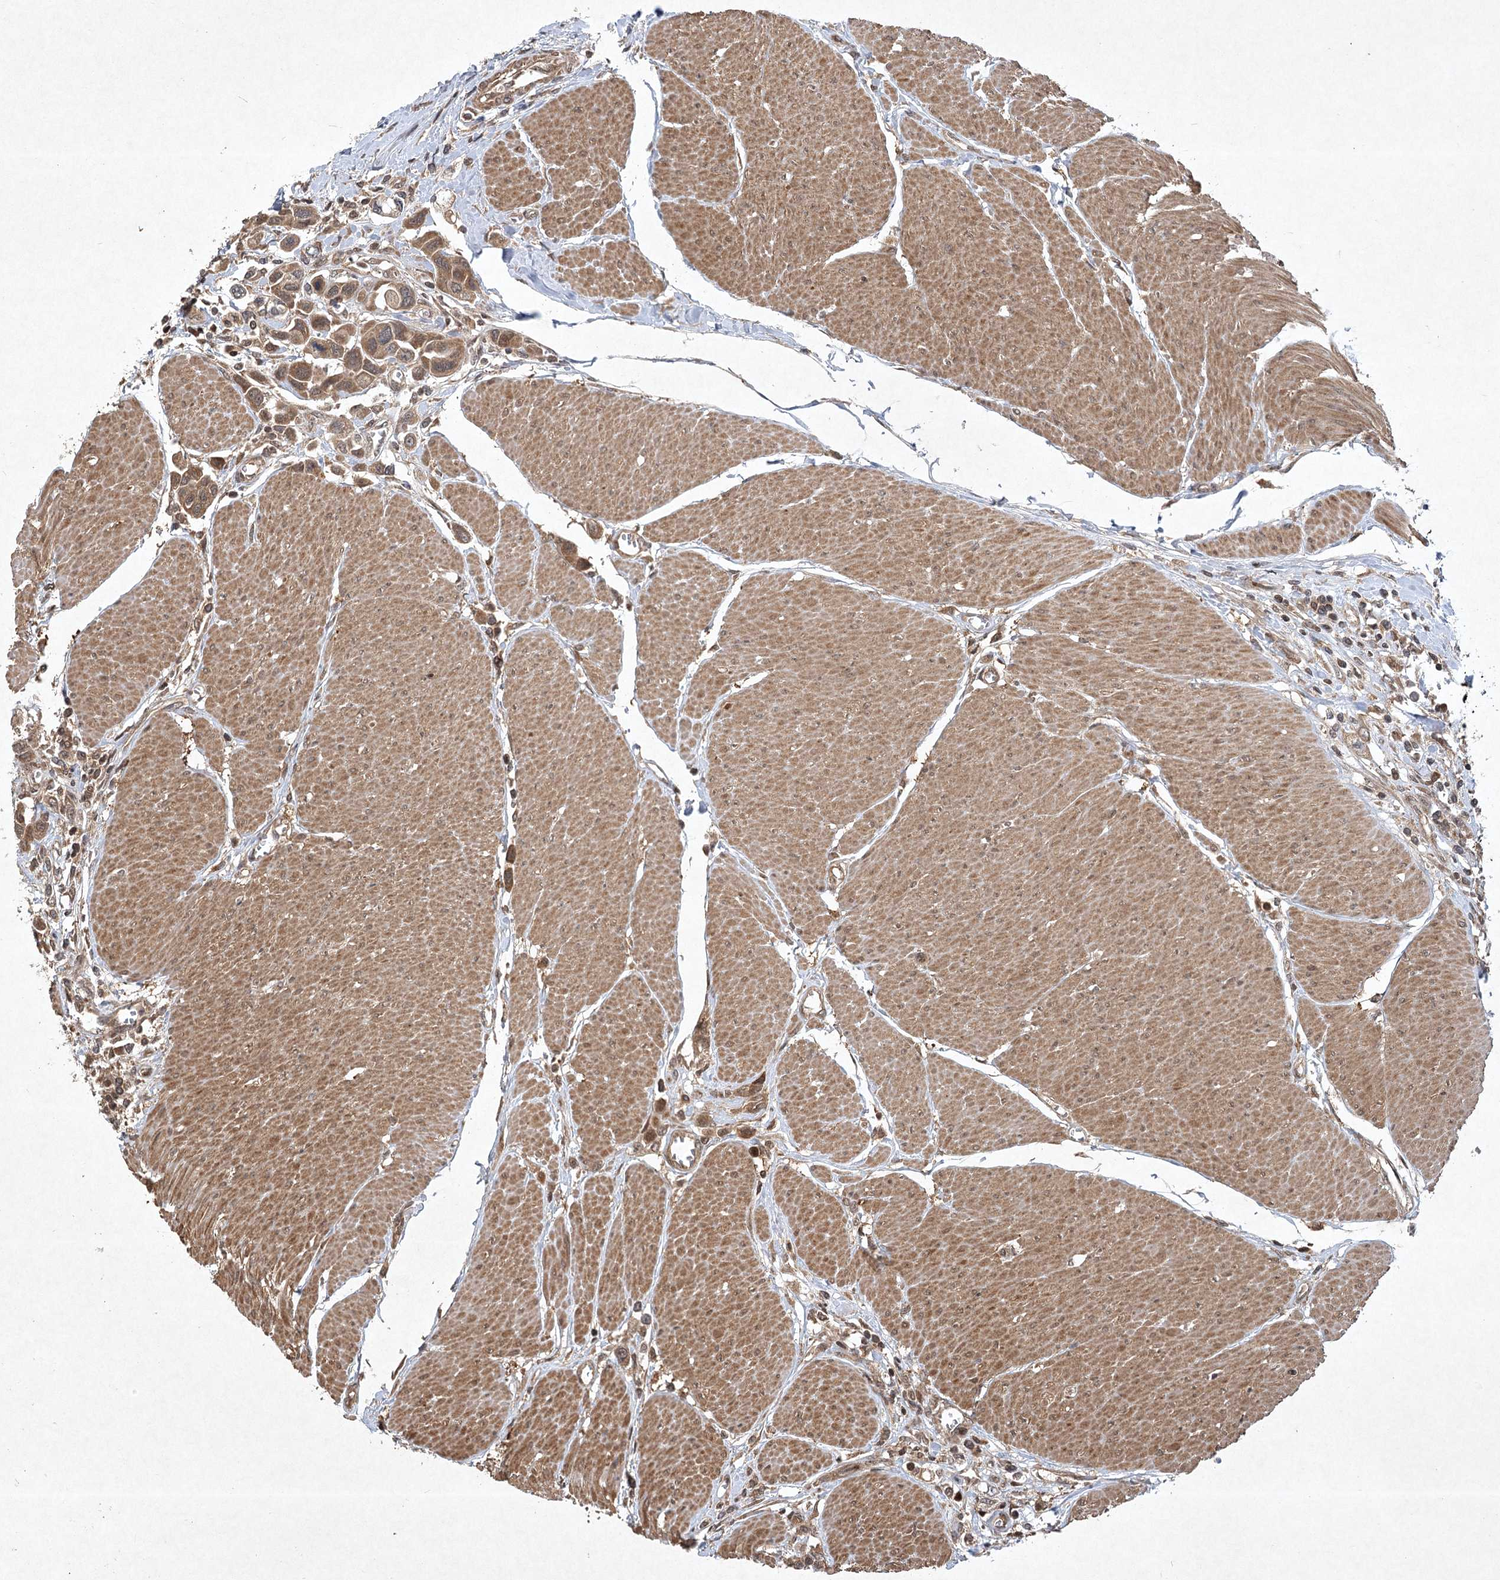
{"staining": {"intensity": "moderate", "quantity": ">75%", "location": "cytoplasmic/membranous"}, "tissue": "urothelial cancer", "cell_type": "Tumor cells", "image_type": "cancer", "snomed": [{"axis": "morphology", "description": "Urothelial carcinoma, High grade"}, {"axis": "topography", "description": "Urinary bladder"}], "caption": "There is medium levels of moderate cytoplasmic/membranous staining in tumor cells of urothelial cancer, as demonstrated by immunohistochemical staining (brown color).", "gene": "INSIG2", "patient": {"sex": "male", "age": 50}}